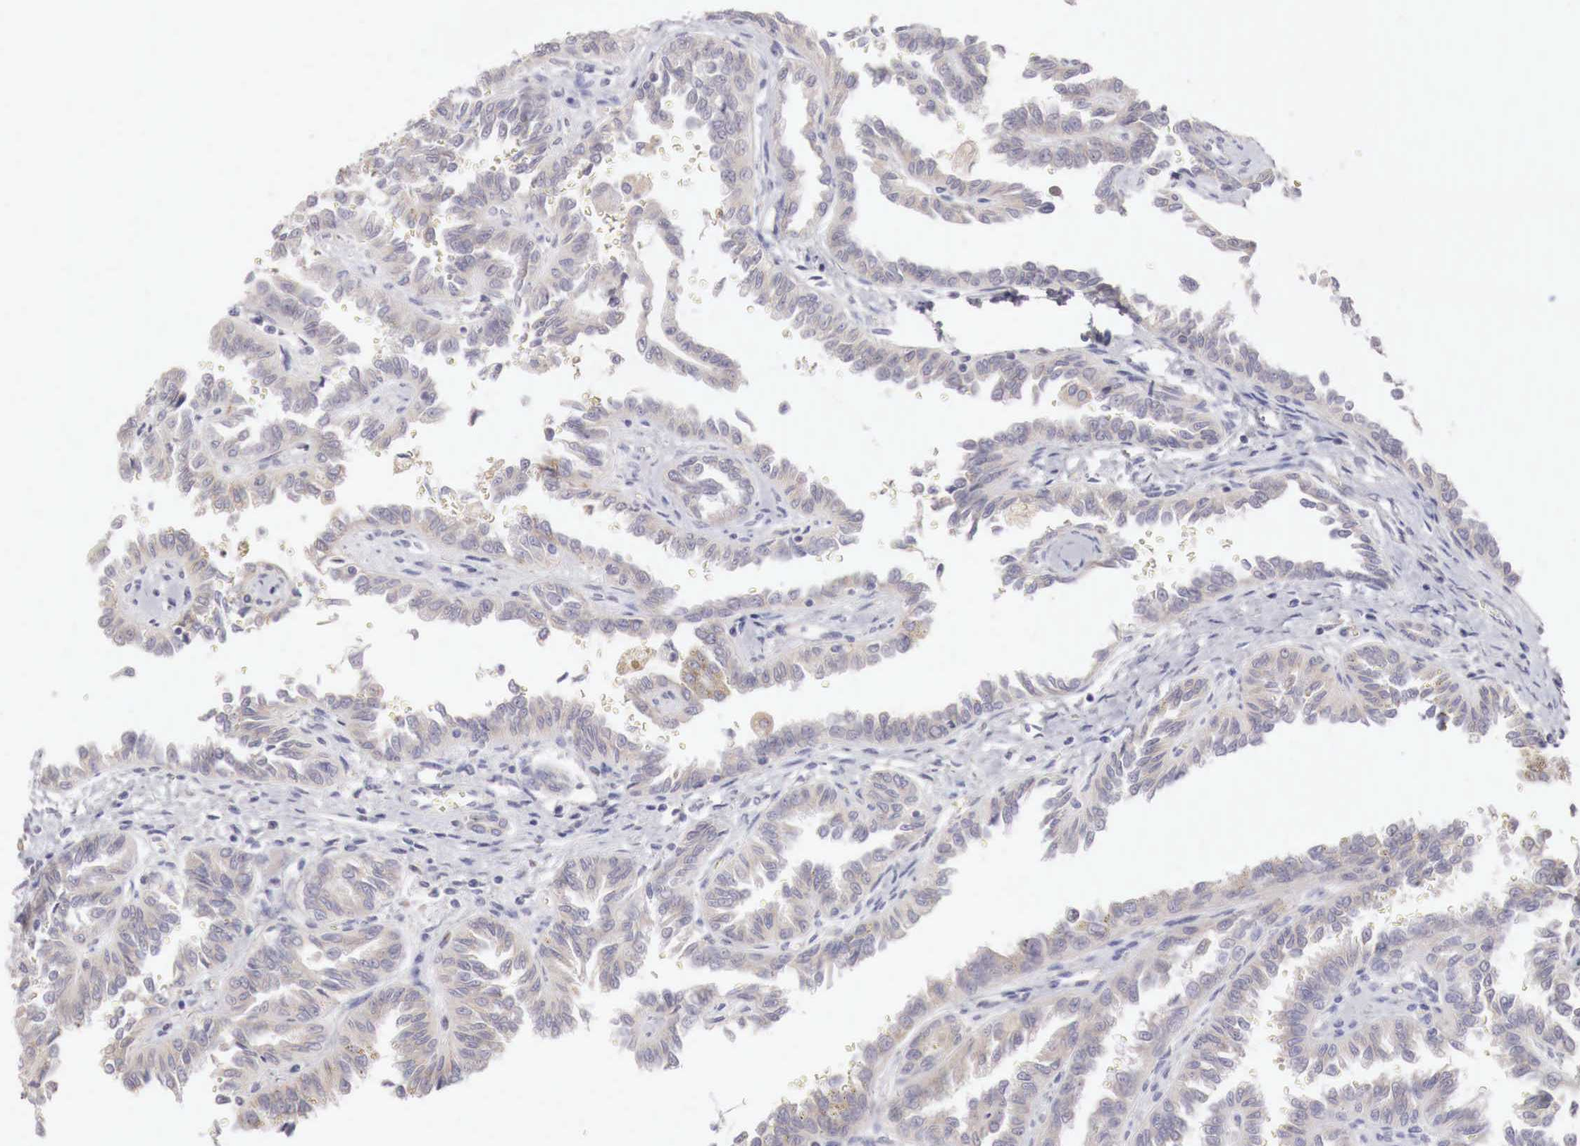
{"staining": {"intensity": "weak", "quantity": "25%-75%", "location": "cytoplasmic/membranous"}, "tissue": "renal cancer", "cell_type": "Tumor cells", "image_type": "cancer", "snomed": [{"axis": "morphology", "description": "Inflammation, NOS"}, {"axis": "morphology", "description": "Adenocarcinoma, NOS"}, {"axis": "topography", "description": "Kidney"}], "caption": "Renal cancer stained with a brown dye shows weak cytoplasmic/membranous positive expression in about 25%-75% of tumor cells.", "gene": "NSDHL", "patient": {"sex": "male", "age": 68}}